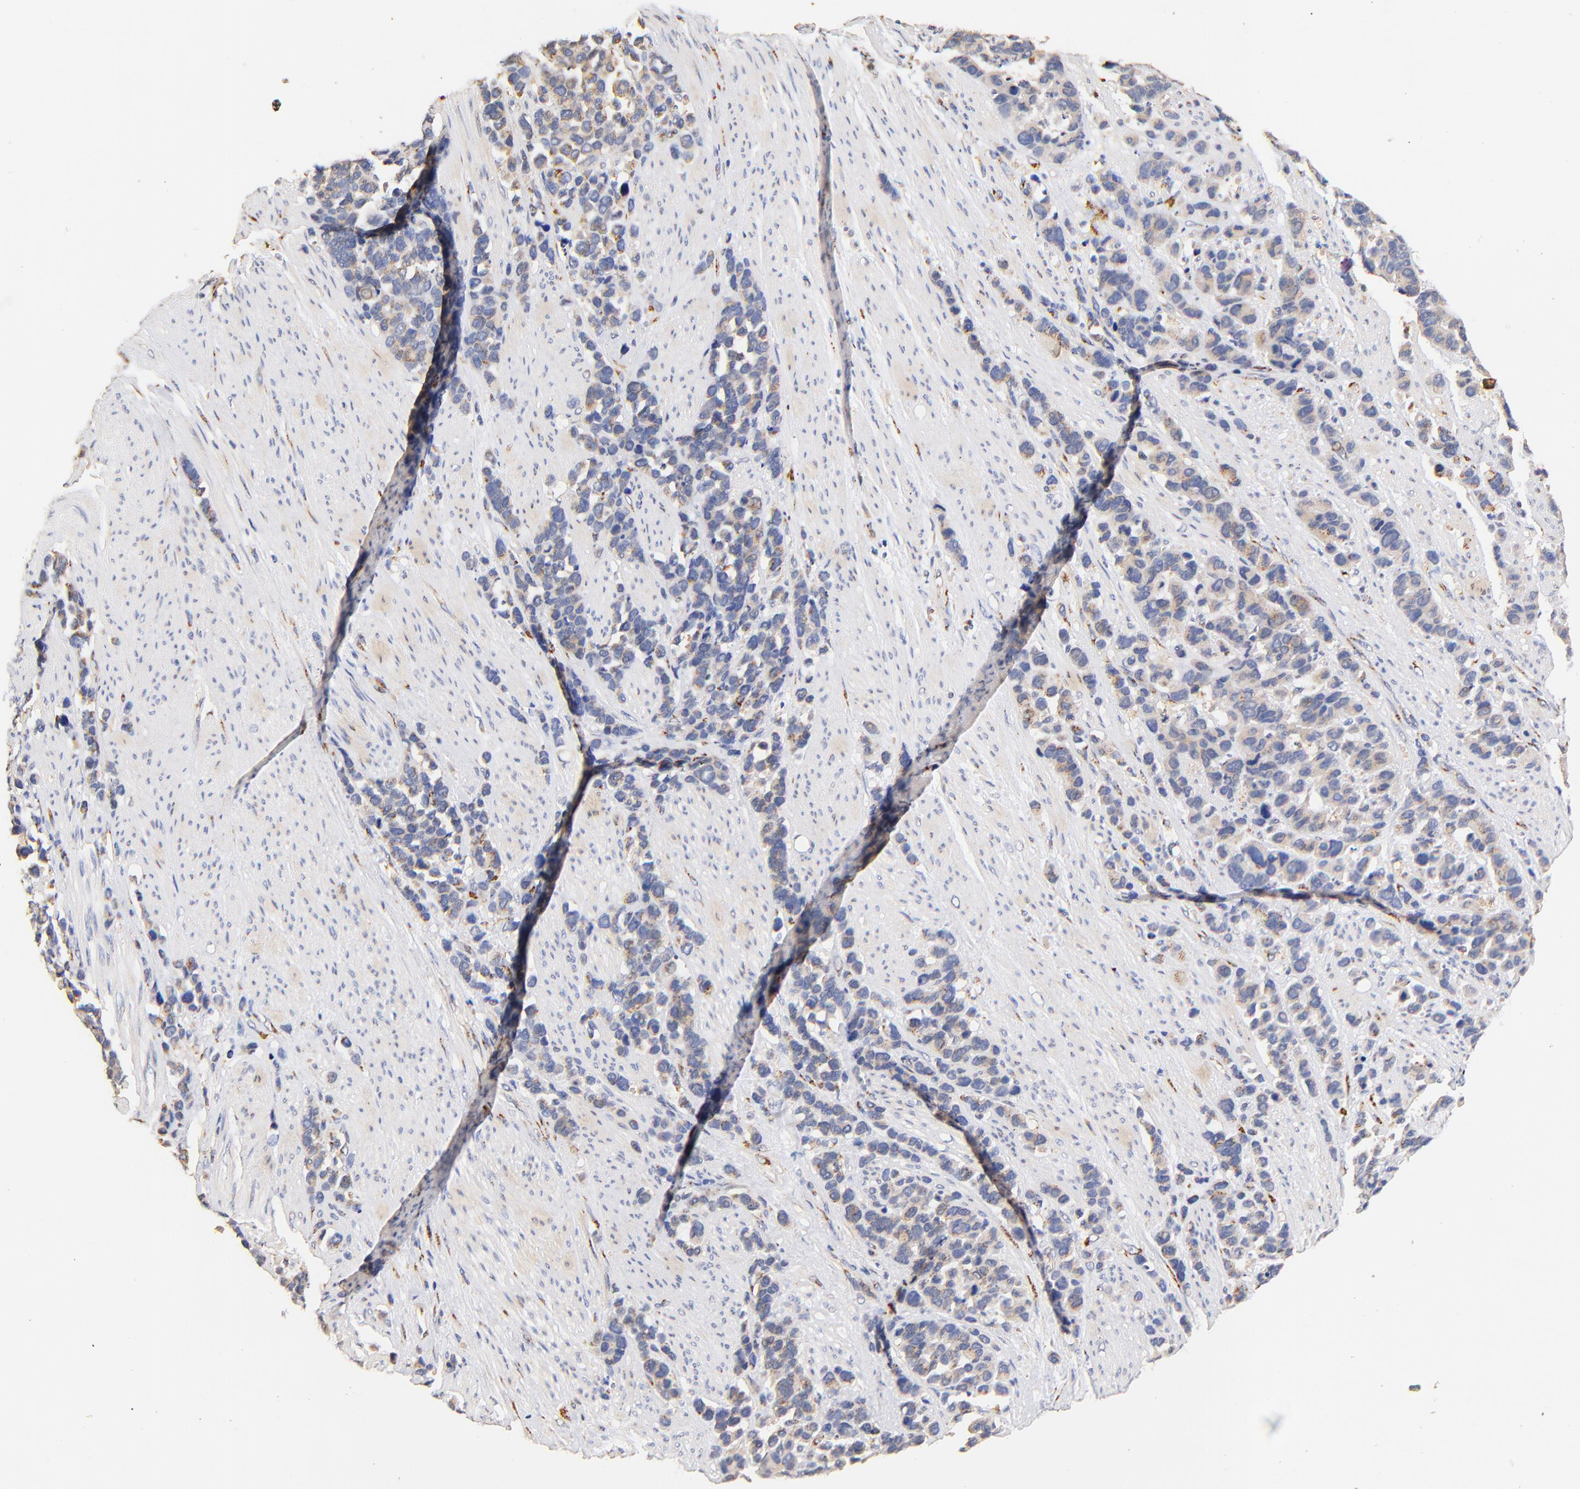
{"staining": {"intensity": "weak", "quantity": ">75%", "location": "cytoplasmic/membranous"}, "tissue": "stomach cancer", "cell_type": "Tumor cells", "image_type": "cancer", "snomed": [{"axis": "morphology", "description": "Adenocarcinoma, NOS"}, {"axis": "topography", "description": "Stomach, upper"}], "caption": "Protein expression analysis of stomach adenocarcinoma shows weak cytoplasmic/membranous staining in approximately >75% of tumor cells. Ihc stains the protein of interest in brown and the nuclei are stained blue.", "gene": "FMNL3", "patient": {"sex": "male", "age": 71}}